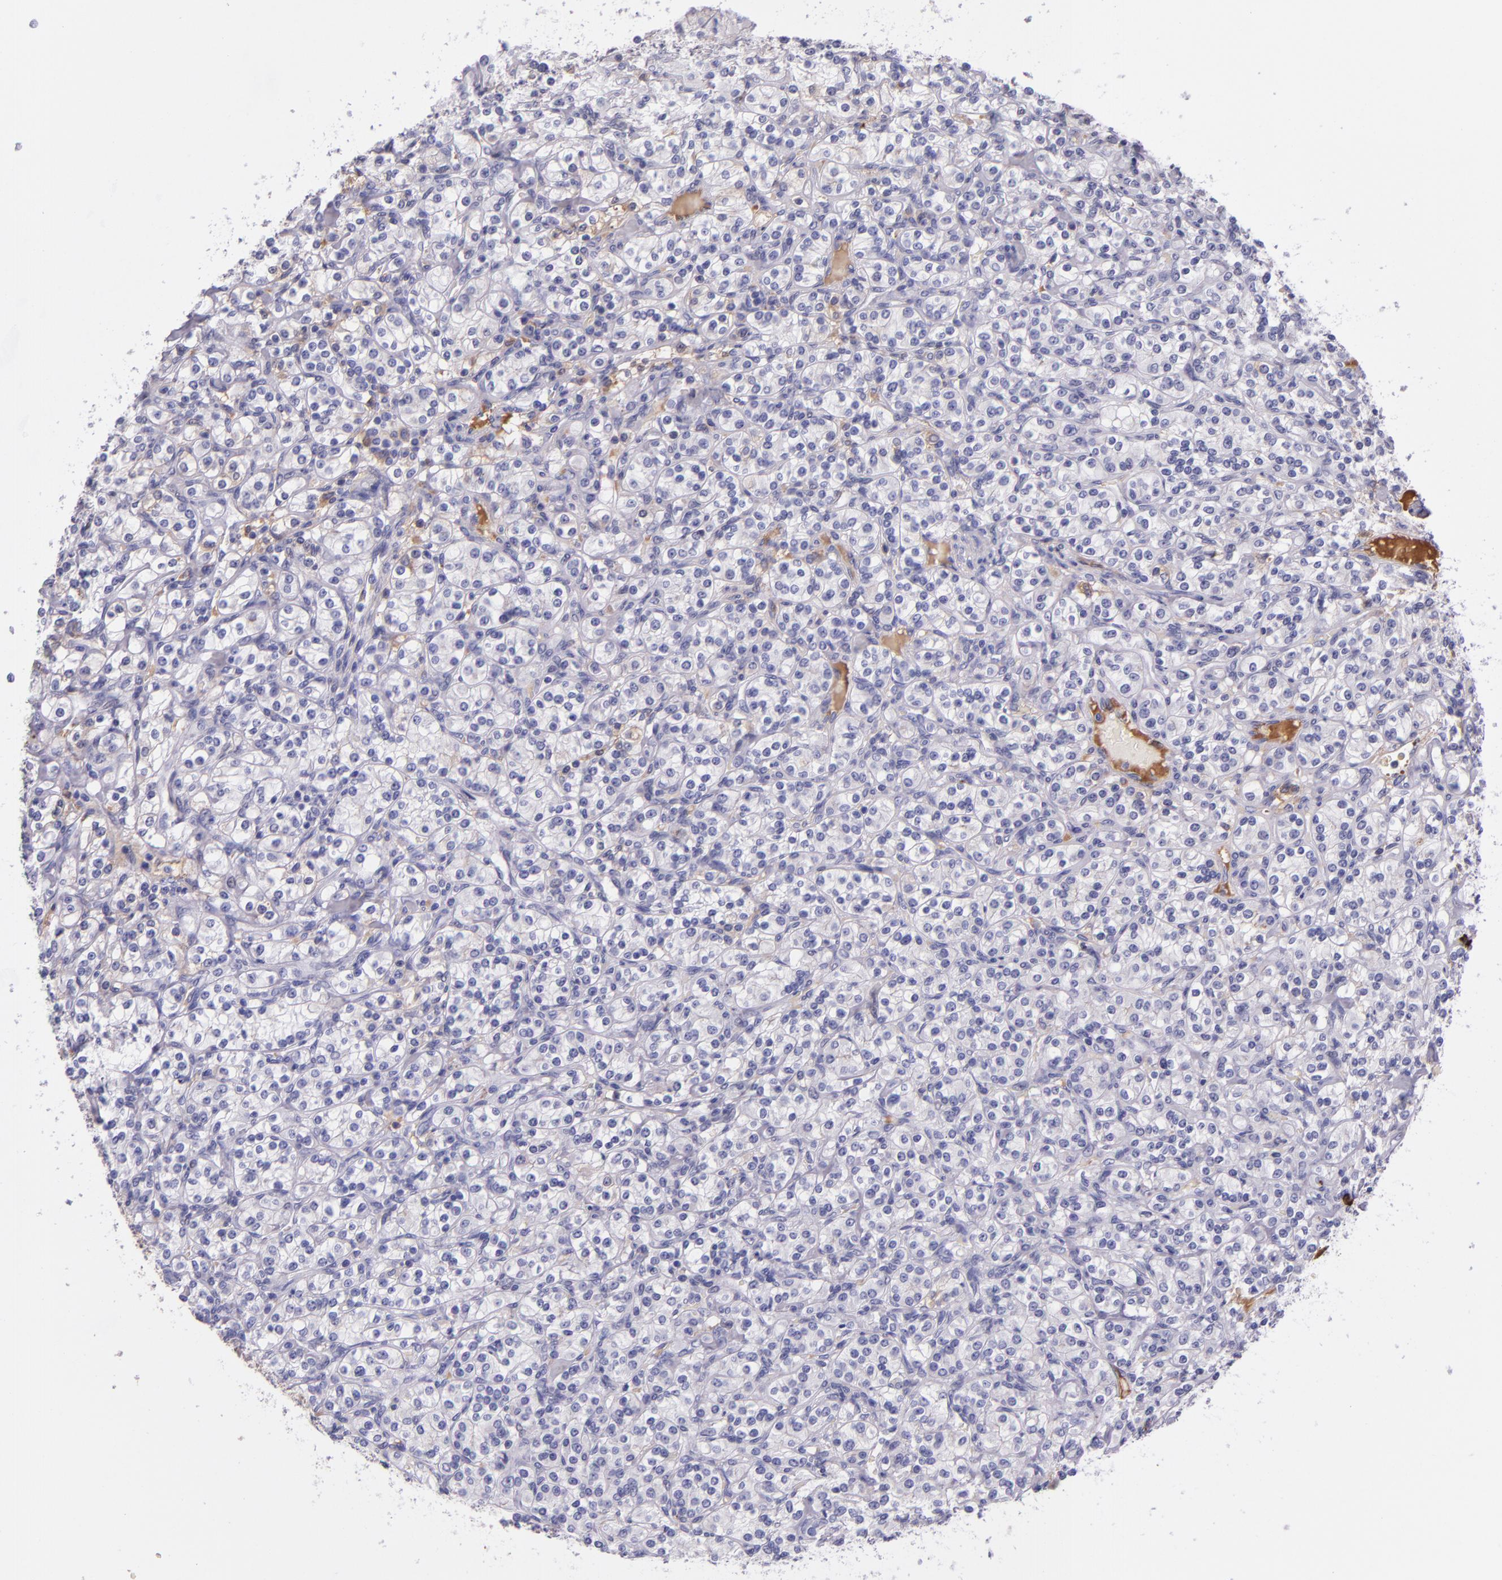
{"staining": {"intensity": "negative", "quantity": "none", "location": "none"}, "tissue": "renal cancer", "cell_type": "Tumor cells", "image_type": "cancer", "snomed": [{"axis": "morphology", "description": "Adenocarcinoma, NOS"}, {"axis": "topography", "description": "Kidney"}], "caption": "Image shows no protein staining in tumor cells of renal adenocarcinoma tissue.", "gene": "KNG1", "patient": {"sex": "male", "age": 77}}